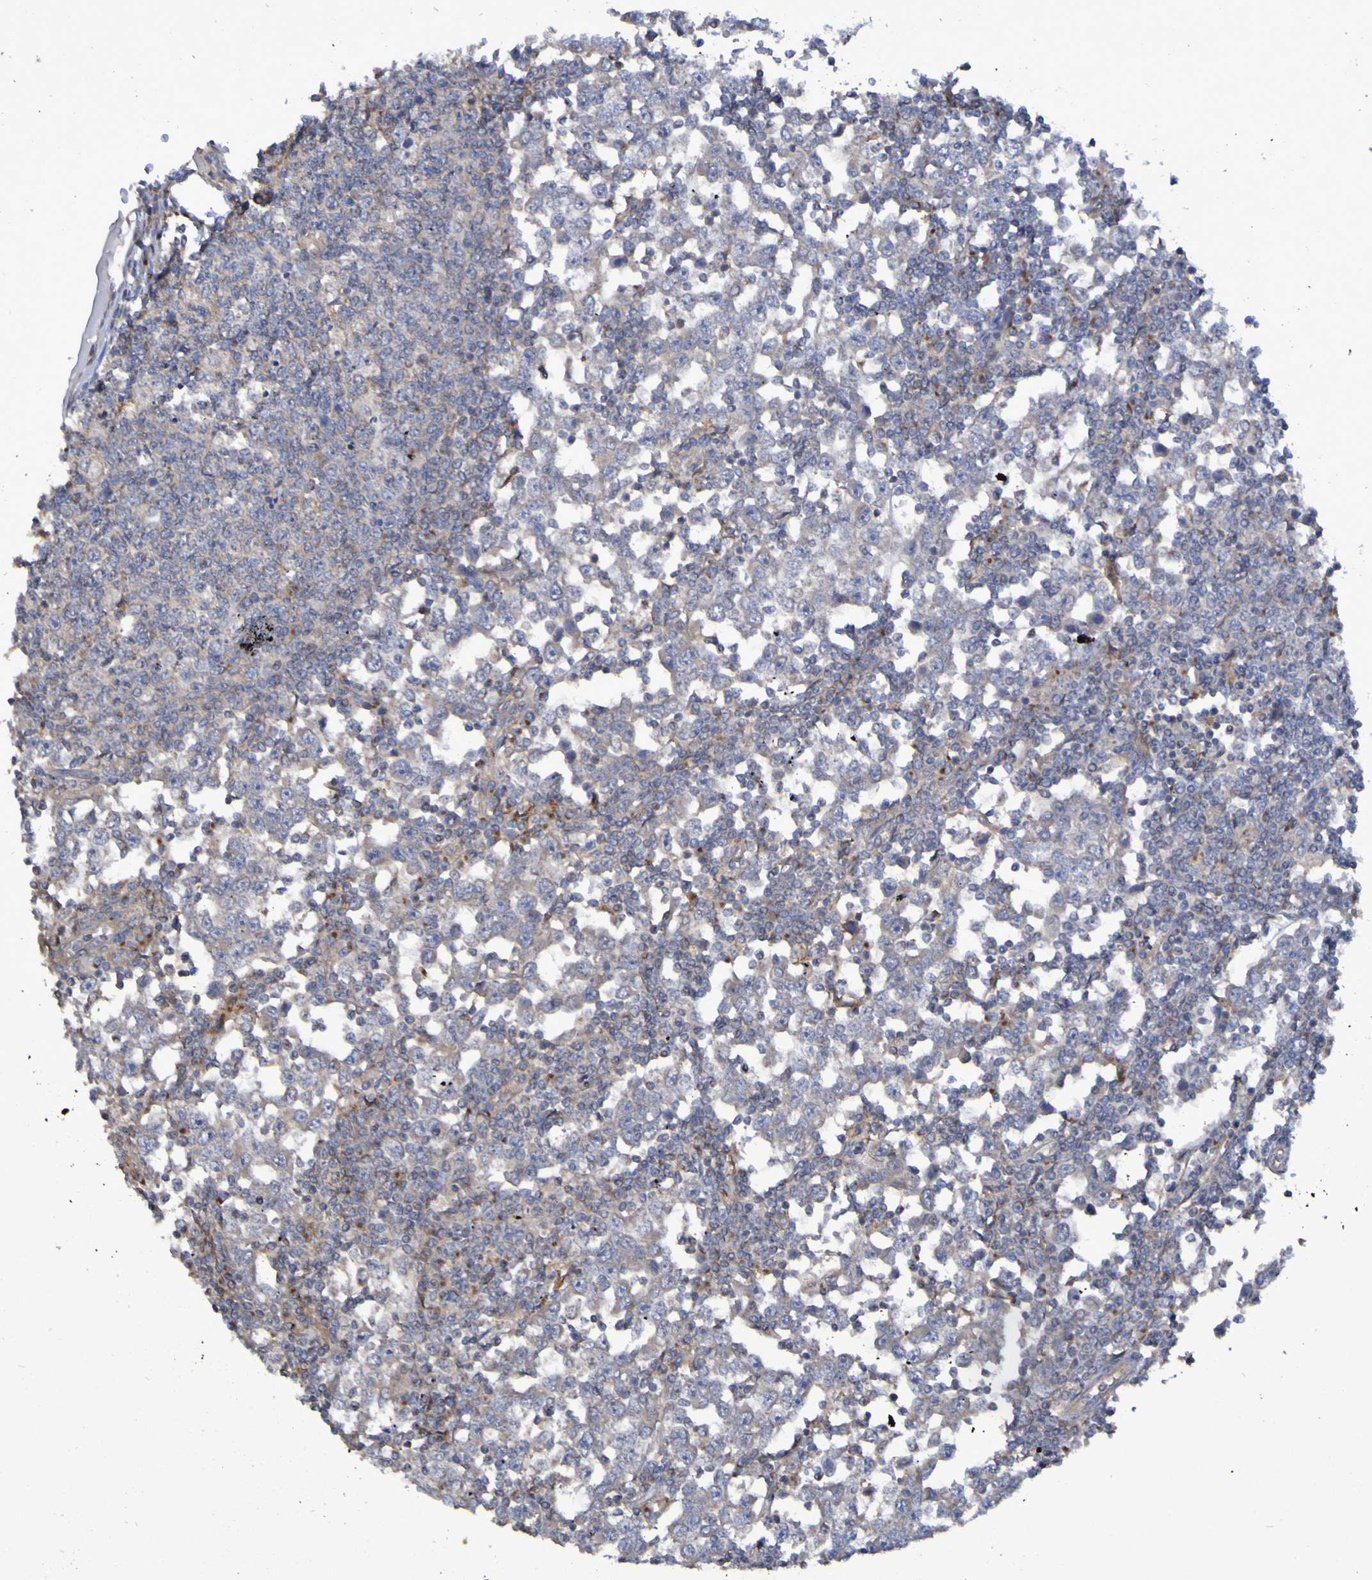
{"staining": {"intensity": "weak", "quantity": "<25%", "location": "cytoplasmic/membranous"}, "tissue": "testis cancer", "cell_type": "Tumor cells", "image_type": "cancer", "snomed": [{"axis": "morphology", "description": "Seminoma, NOS"}, {"axis": "topography", "description": "Testis"}], "caption": "Immunohistochemistry image of human testis cancer (seminoma) stained for a protein (brown), which reveals no staining in tumor cells.", "gene": "LMBRD2", "patient": {"sex": "male", "age": 65}}